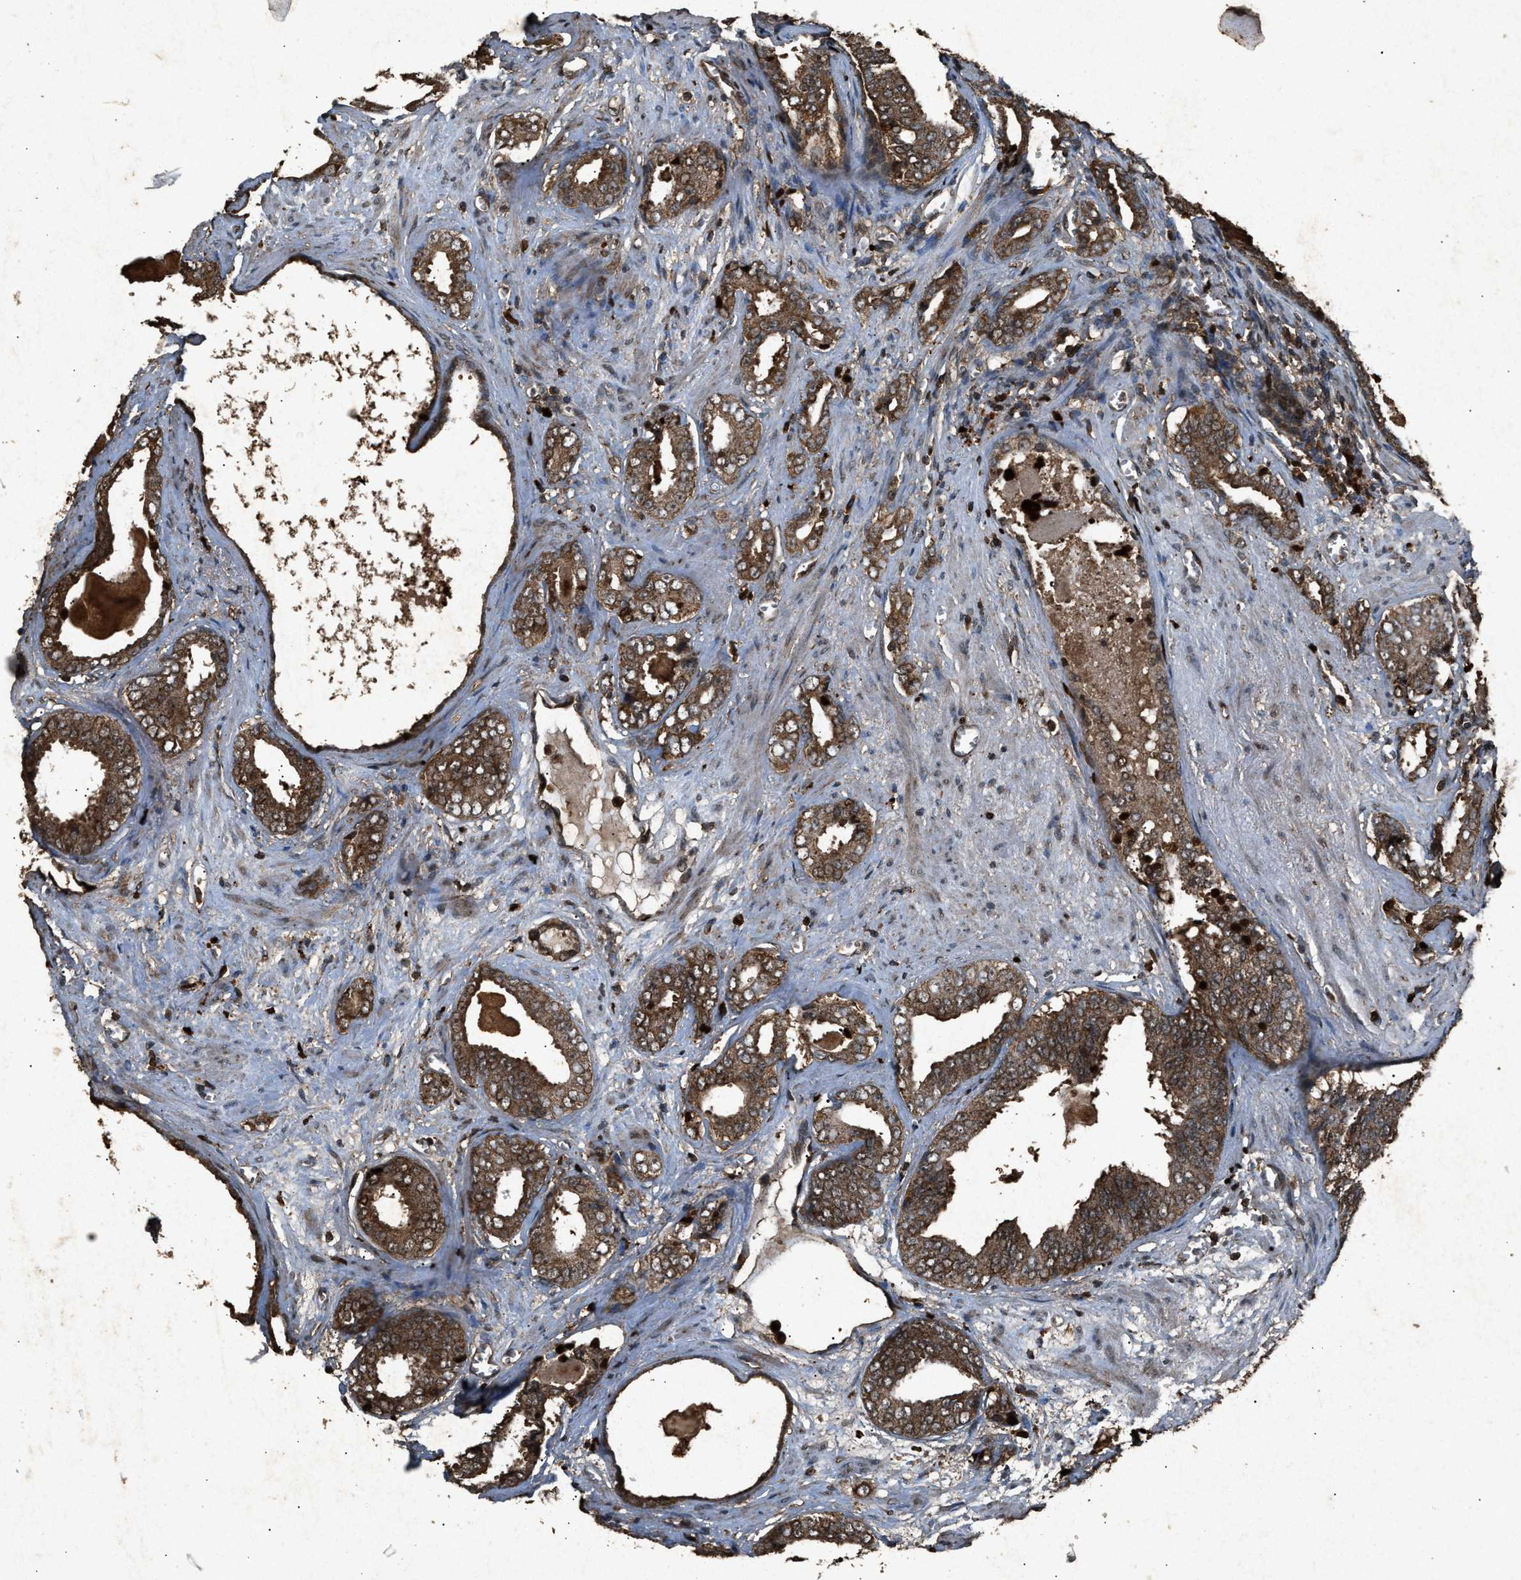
{"staining": {"intensity": "strong", "quantity": ">75%", "location": "cytoplasmic/membranous"}, "tissue": "prostate cancer", "cell_type": "Tumor cells", "image_type": "cancer", "snomed": [{"axis": "morphology", "description": "Adenocarcinoma, Medium grade"}, {"axis": "topography", "description": "Prostate"}], "caption": "Protein staining of prostate medium-grade adenocarcinoma tissue demonstrates strong cytoplasmic/membranous expression in approximately >75% of tumor cells. (IHC, brightfield microscopy, high magnification).", "gene": "OAS1", "patient": {"sex": "male", "age": 79}}